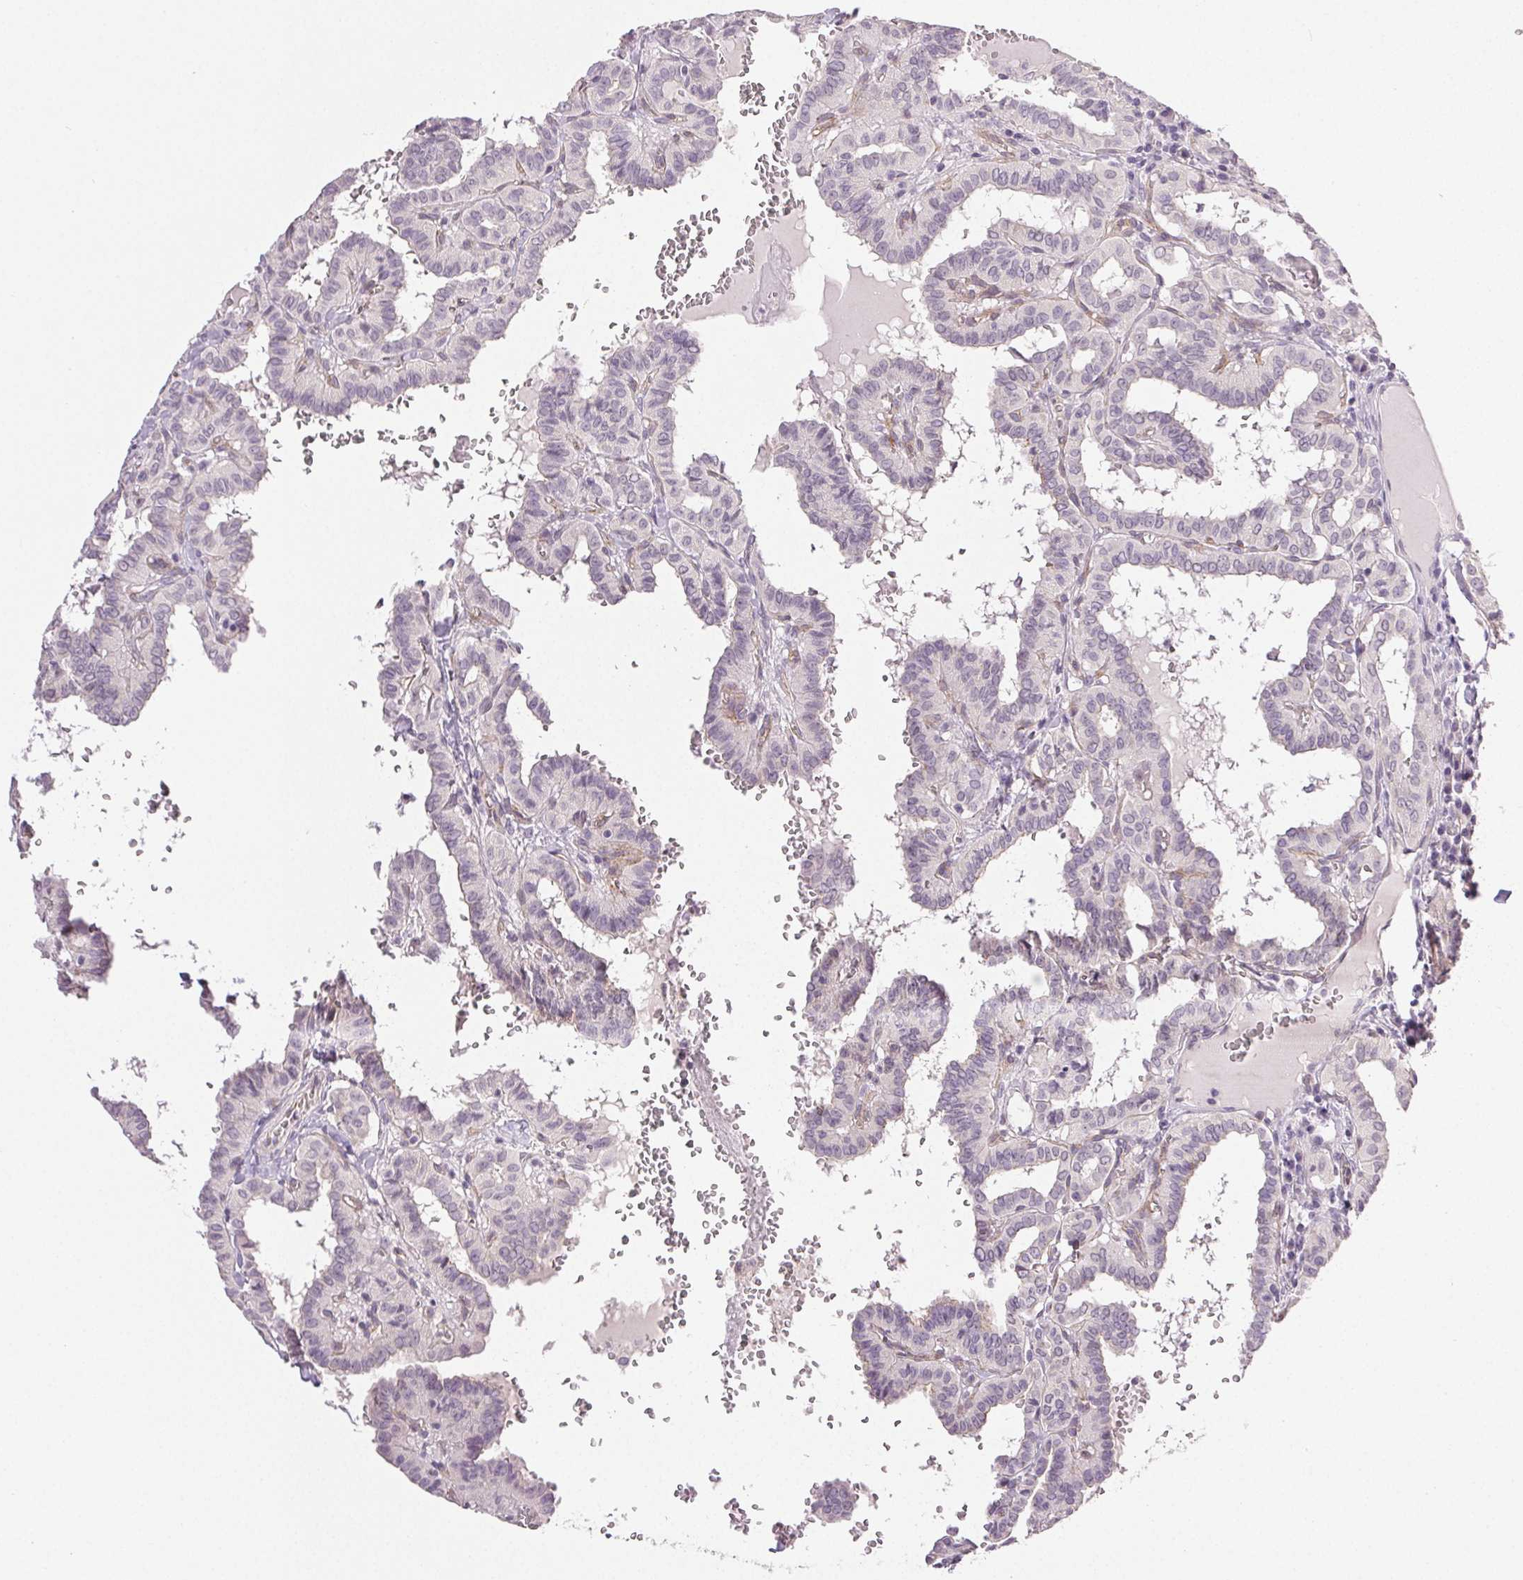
{"staining": {"intensity": "negative", "quantity": "none", "location": "none"}, "tissue": "thyroid cancer", "cell_type": "Tumor cells", "image_type": "cancer", "snomed": [{"axis": "morphology", "description": "Papillary adenocarcinoma, NOS"}, {"axis": "topography", "description": "Thyroid gland"}], "caption": "A high-resolution image shows immunohistochemistry staining of thyroid cancer (papillary adenocarcinoma), which reveals no significant staining in tumor cells. (DAB (3,3'-diaminobenzidine) IHC, high magnification).", "gene": "PLCB1", "patient": {"sex": "female", "age": 21}}